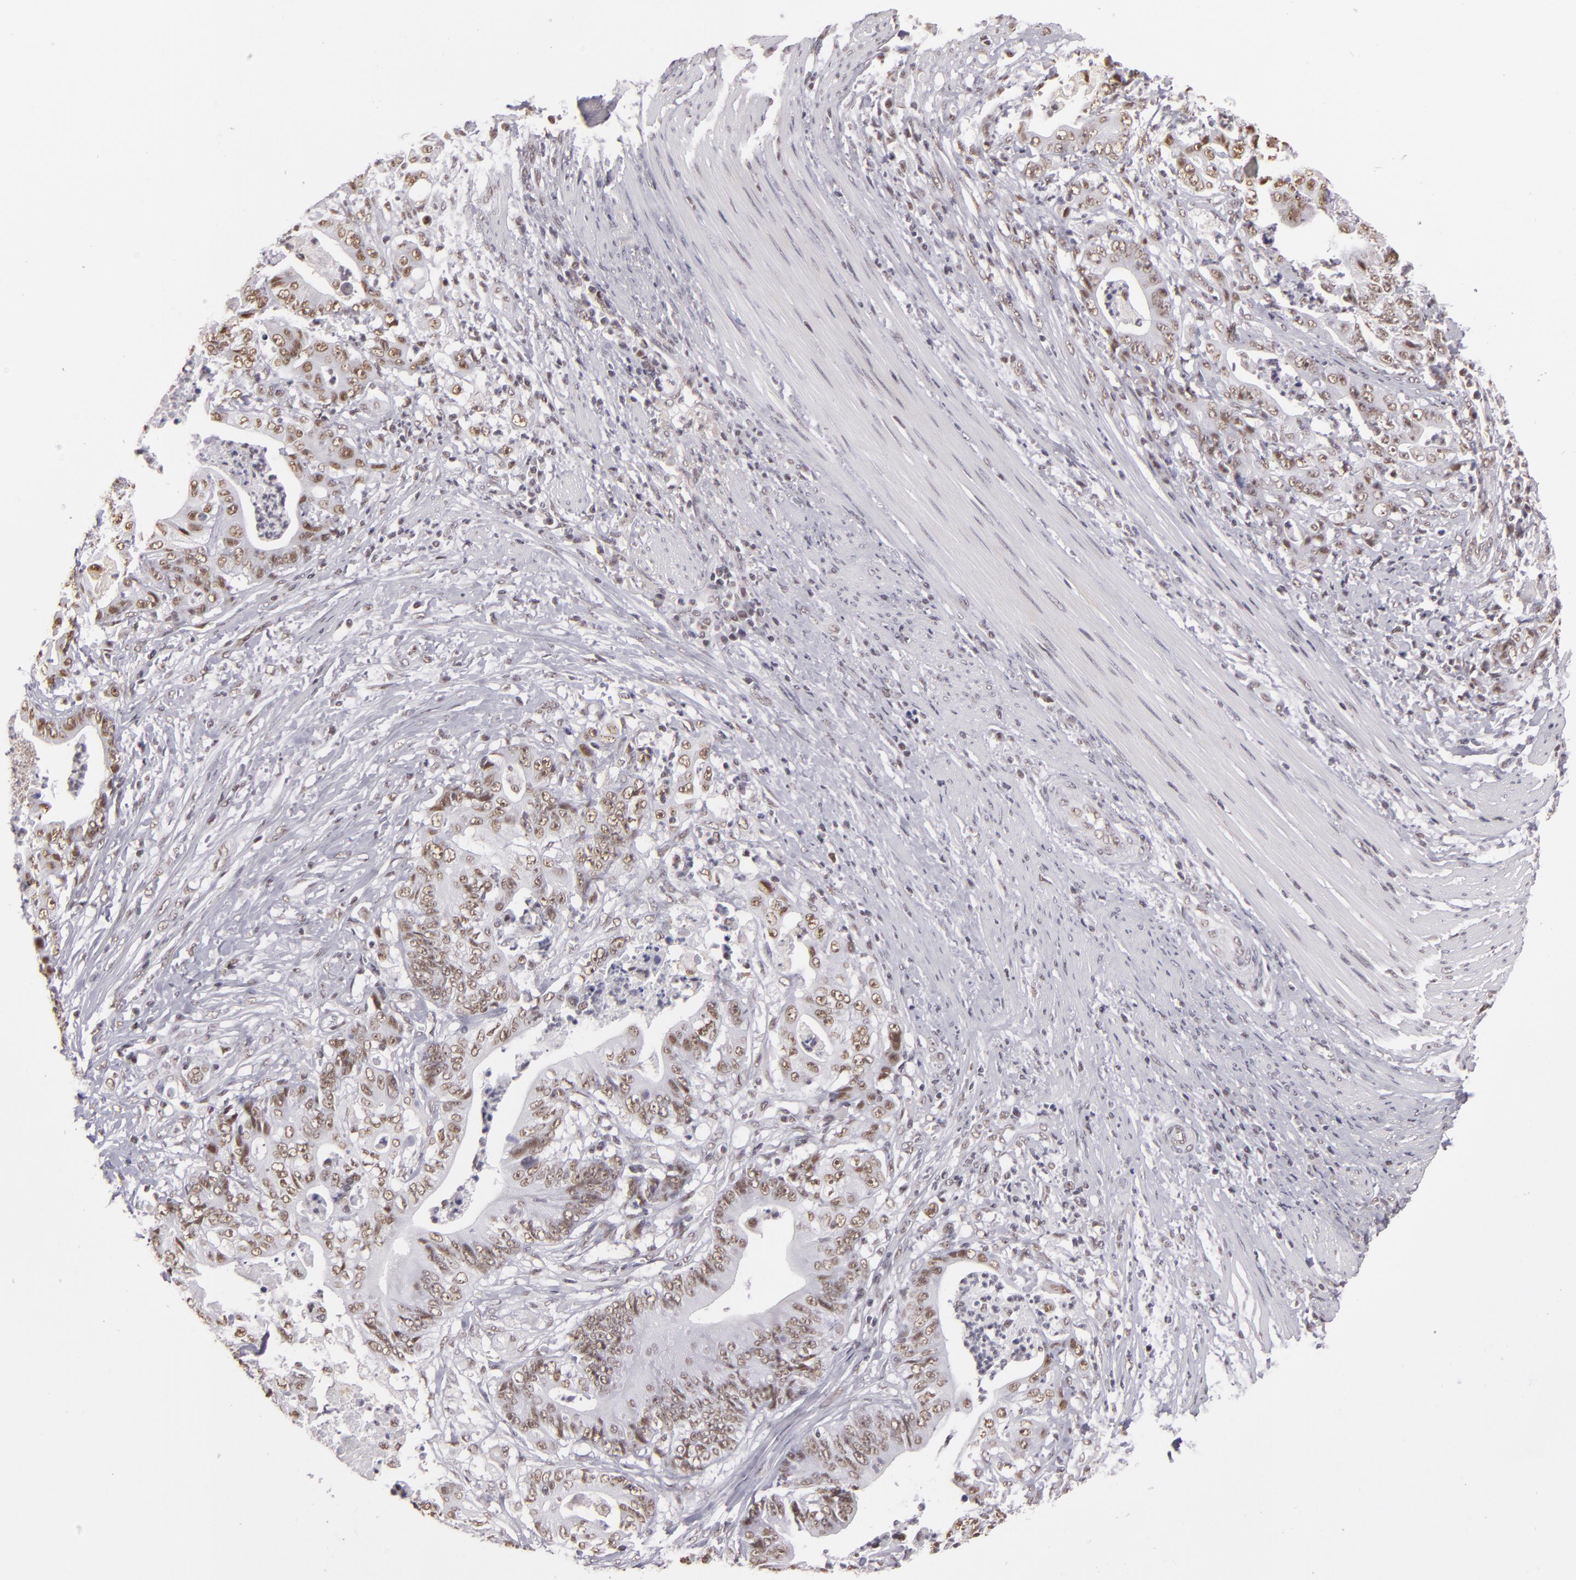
{"staining": {"intensity": "weak", "quantity": ">75%", "location": "nuclear"}, "tissue": "stomach cancer", "cell_type": "Tumor cells", "image_type": "cancer", "snomed": [{"axis": "morphology", "description": "Adenocarcinoma, NOS"}, {"axis": "topography", "description": "Stomach, lower"}], "caption": "High-power microscopy captured an immunohistochemistry histopathology image of stomach cancer, revealing weak nuclear staining in about >75% of tumor cells. The protein of interest is shown in brown color, while the nuclei are stained blue.", "gene": "INTS6", "patient": {"sex": "female", "age": 86}}